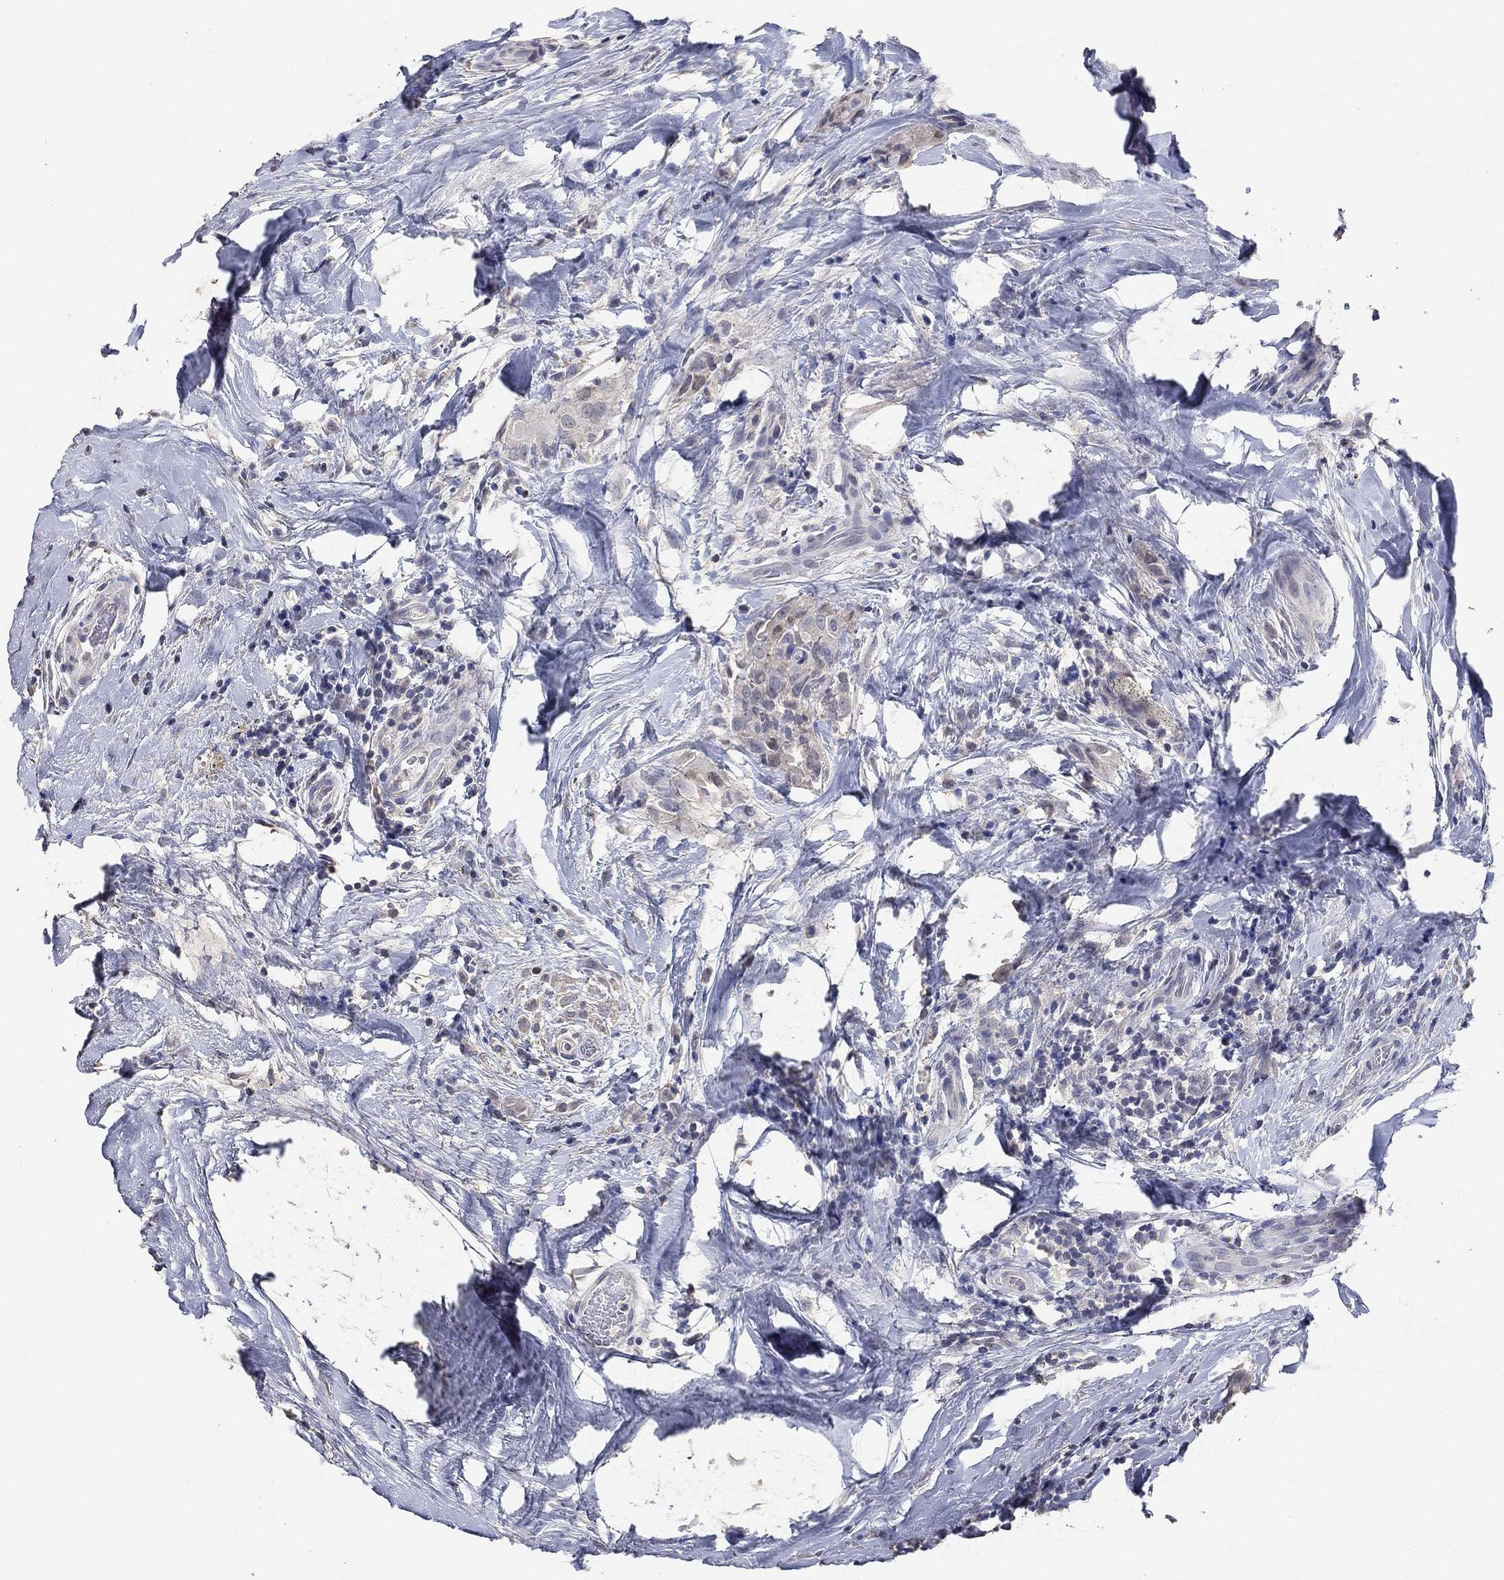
{"staining": {"intensity": "negative", "quantity": "none", "location": "none"}, "tissue": "thyroid cancer", "cell_type": "Tumor cells", "image_type": "cancer", "snomed": [{"axis": "morphology", "description": "Papillary adenocarcinoma, NOS"}, {"axis": "topography", "description": "Thyroid gland"}], "caption": "The micrograph reveals no significant staining in tumor cells of papillary adenocarcinoma (thyroid). (DAB immunohistochemistry with hematoxylin counter stain).", "gene": "DSG1", "patient": {"sex": "male", "age": 61}}